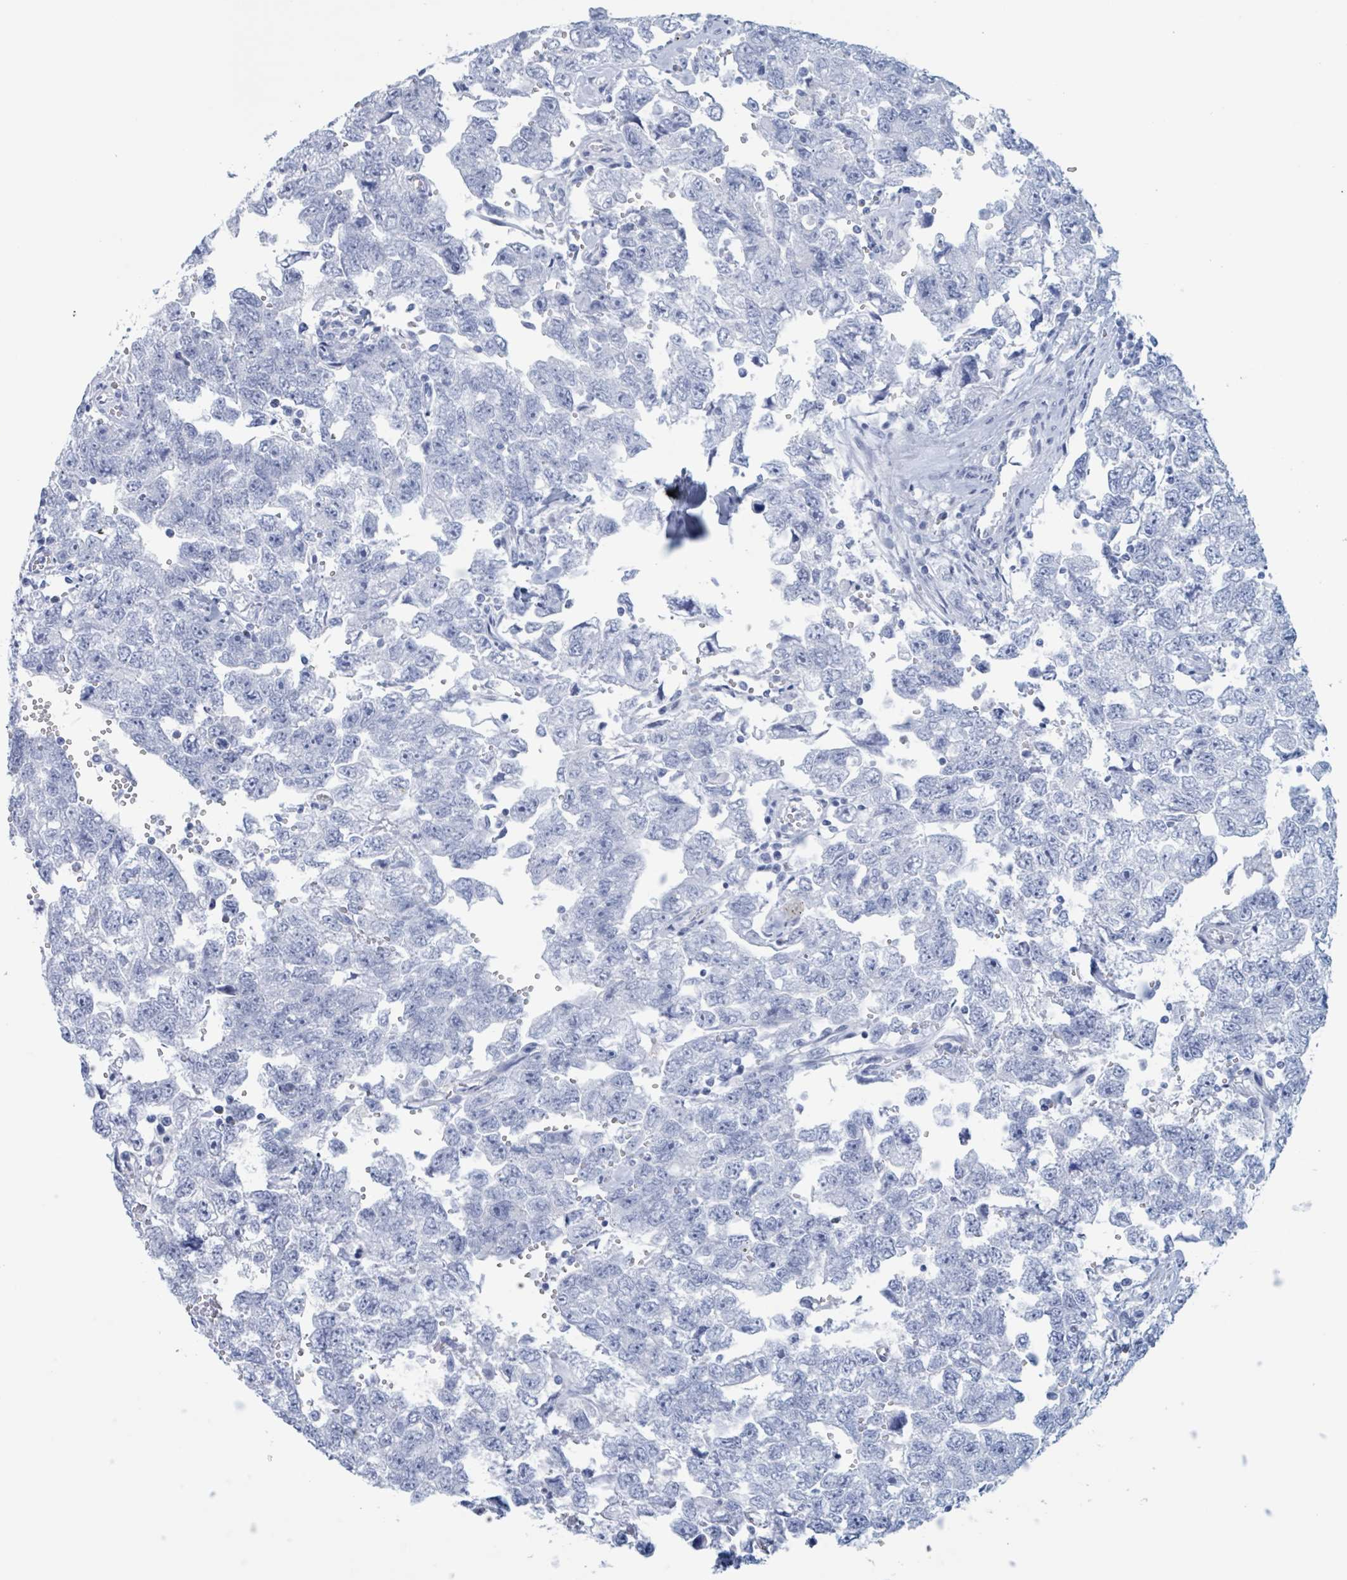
{"staining": {"intensity": "negative", "quantity": "none", "location": "none"}, "tissue": "testis cancer", "cell_type": "Tumor cells", "image_type": "cancer", "snomed": [{"axis": "morphology", "description": "Carcinoma, Embryonal, NOS"}, {"axis": "topography", "description": "Testis"}], "caption": "High magnification brightfield microscopy of testis embryonal carcinoma stained with DAB (3,3'-diaminobenzidine) (brown) and counterstained with hematoxylin (blue): tumor cells show no significant staining.", "gene": "KLK4", "patient": {"sex": "male", "age": 22}}